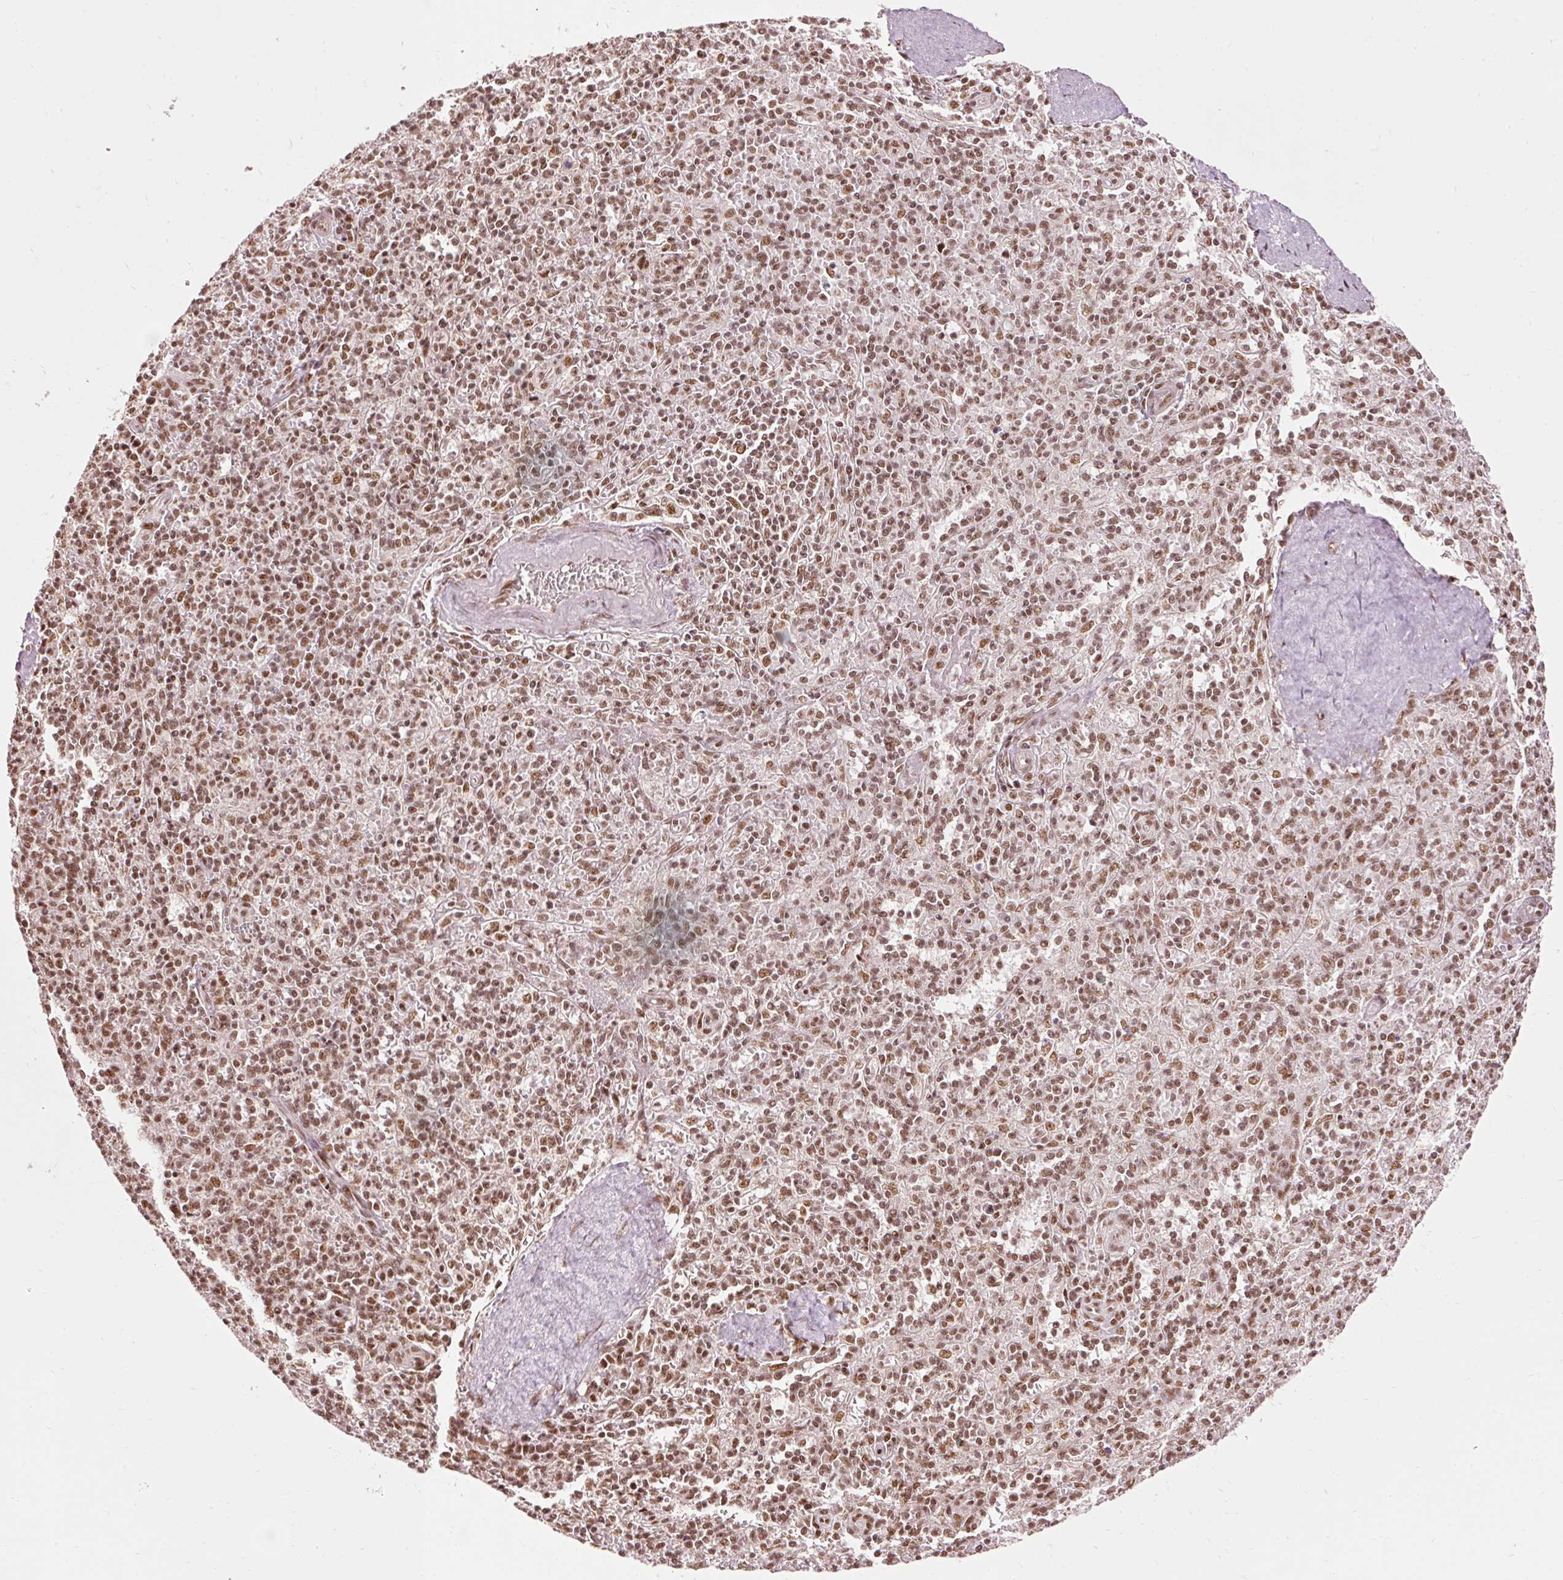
{"staining": {"intensity": "moderate", "quantity": ">75%", "location": "nuclear"}, "tissue": "spleen", "cell_type": "Cells in red pulp", "image_type": "normal", "snomed": [{"axis": "morphology", "description": "Normal tissue, NOS"}, {"axis": "topography", "description": "Spleen"}], "caption": "Brown immunohistochemical staining in unremarkable spleen demonstrates moderate nuclear positivity in about >75% of cells in red pulp.", "gene": "ZBTB44", "patient": {"sex": "female", "age": 70}}